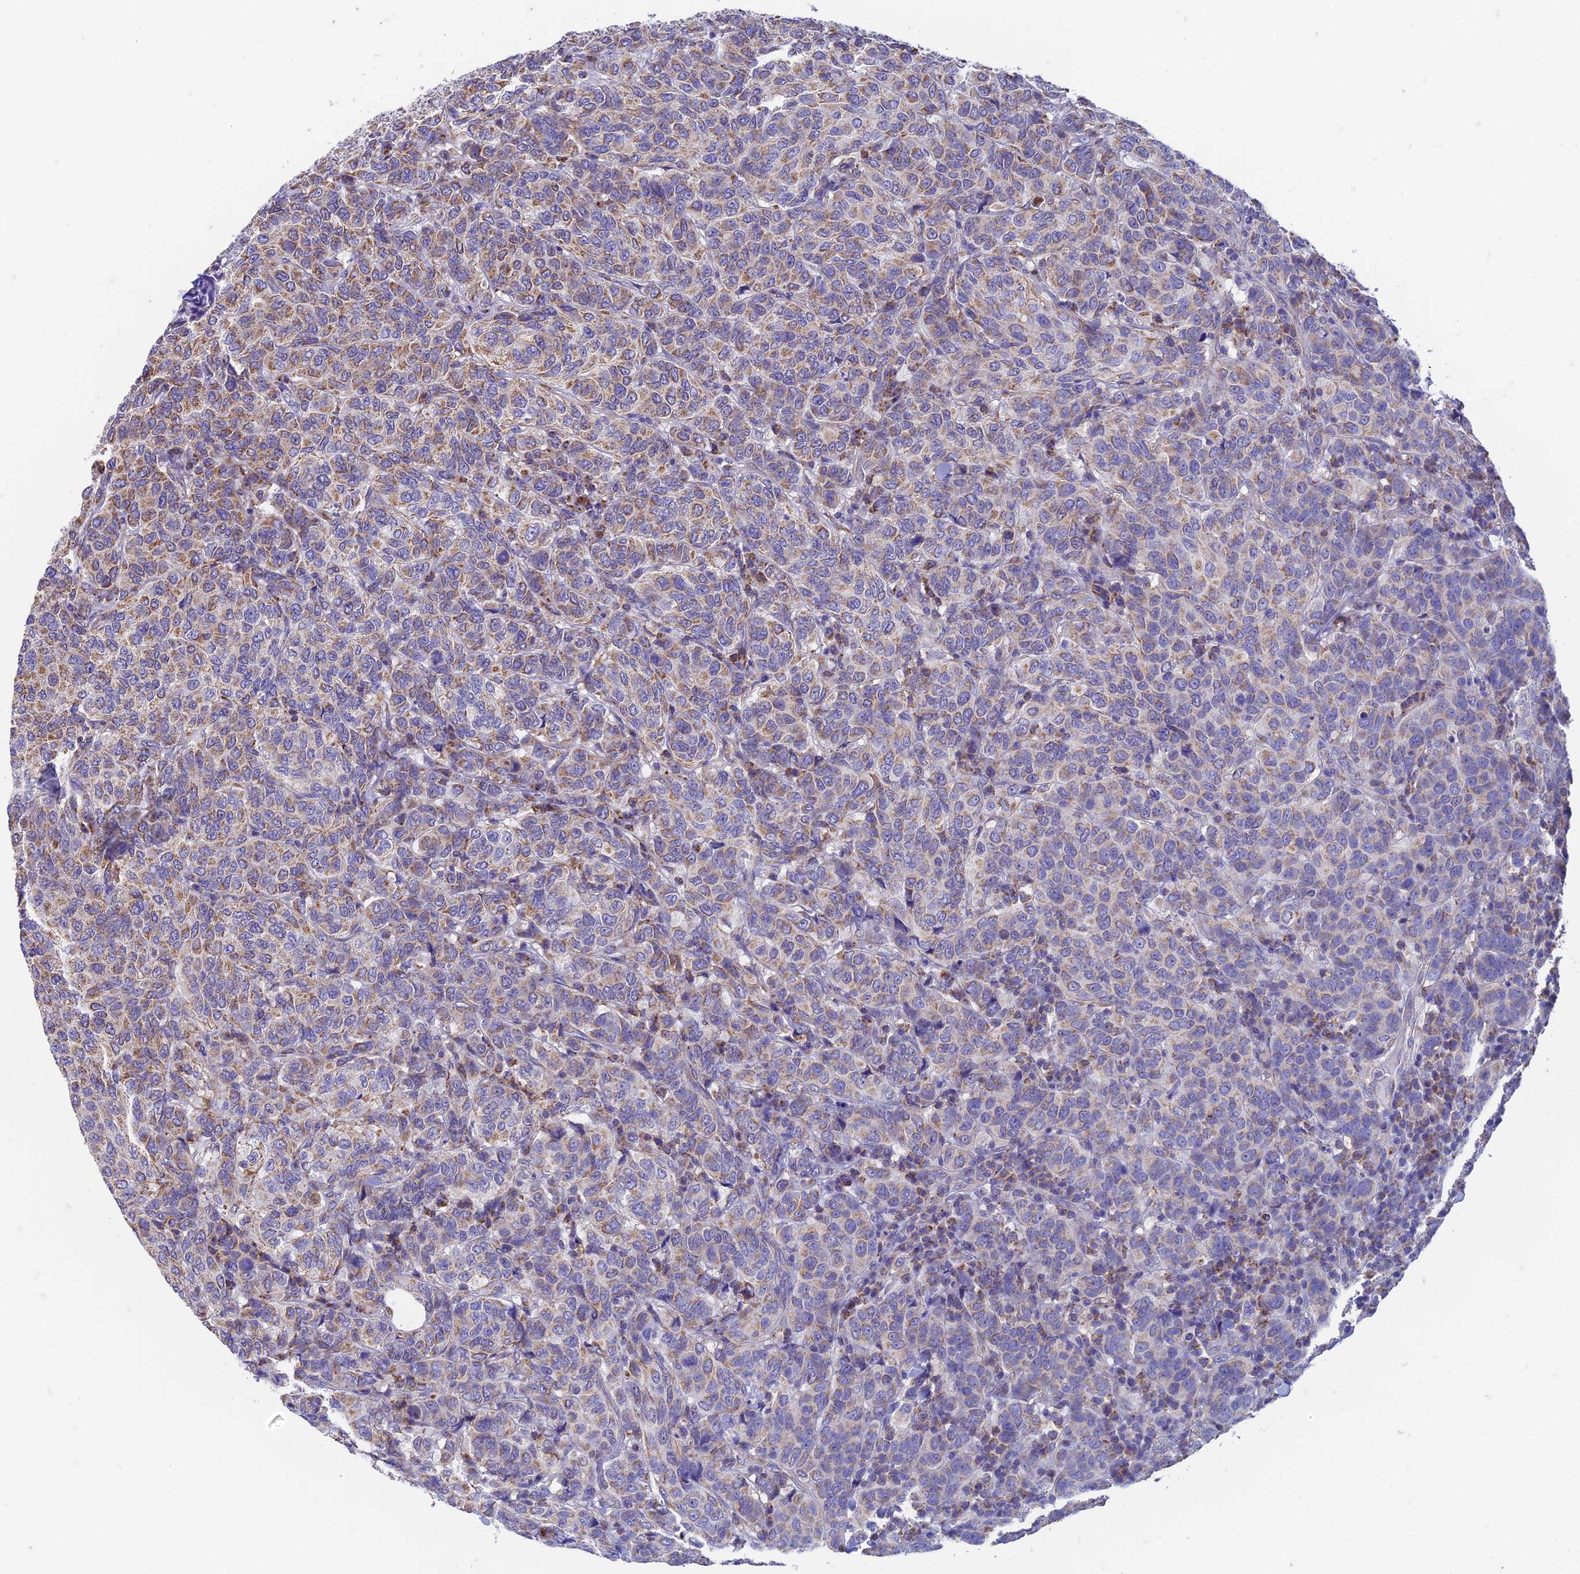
{"staining": {"intensity": "moderate", "quantity": "25%-75%", "location": "cytoplasmic/membranous"}, "tissue": "breast cancer", "cell_type": "Tumor cells", "image_type": "cancer", "snomed": [{"axis": "morphology", "description": "Duct carcinoma"}, {"axis": "topography", "description": "Breast"}], "caption": "Breast invasive ductal carcinoma stained with DAB (3,3'-diaminobenzidine) immunohistochemistry (IHC) demonstrates medium levels of moderate cytoplasmic/membranous staining in about 25%-75% of tumor cells.", "gene": "ZNF181", "patient": {"sex": "female", "age": 55}}